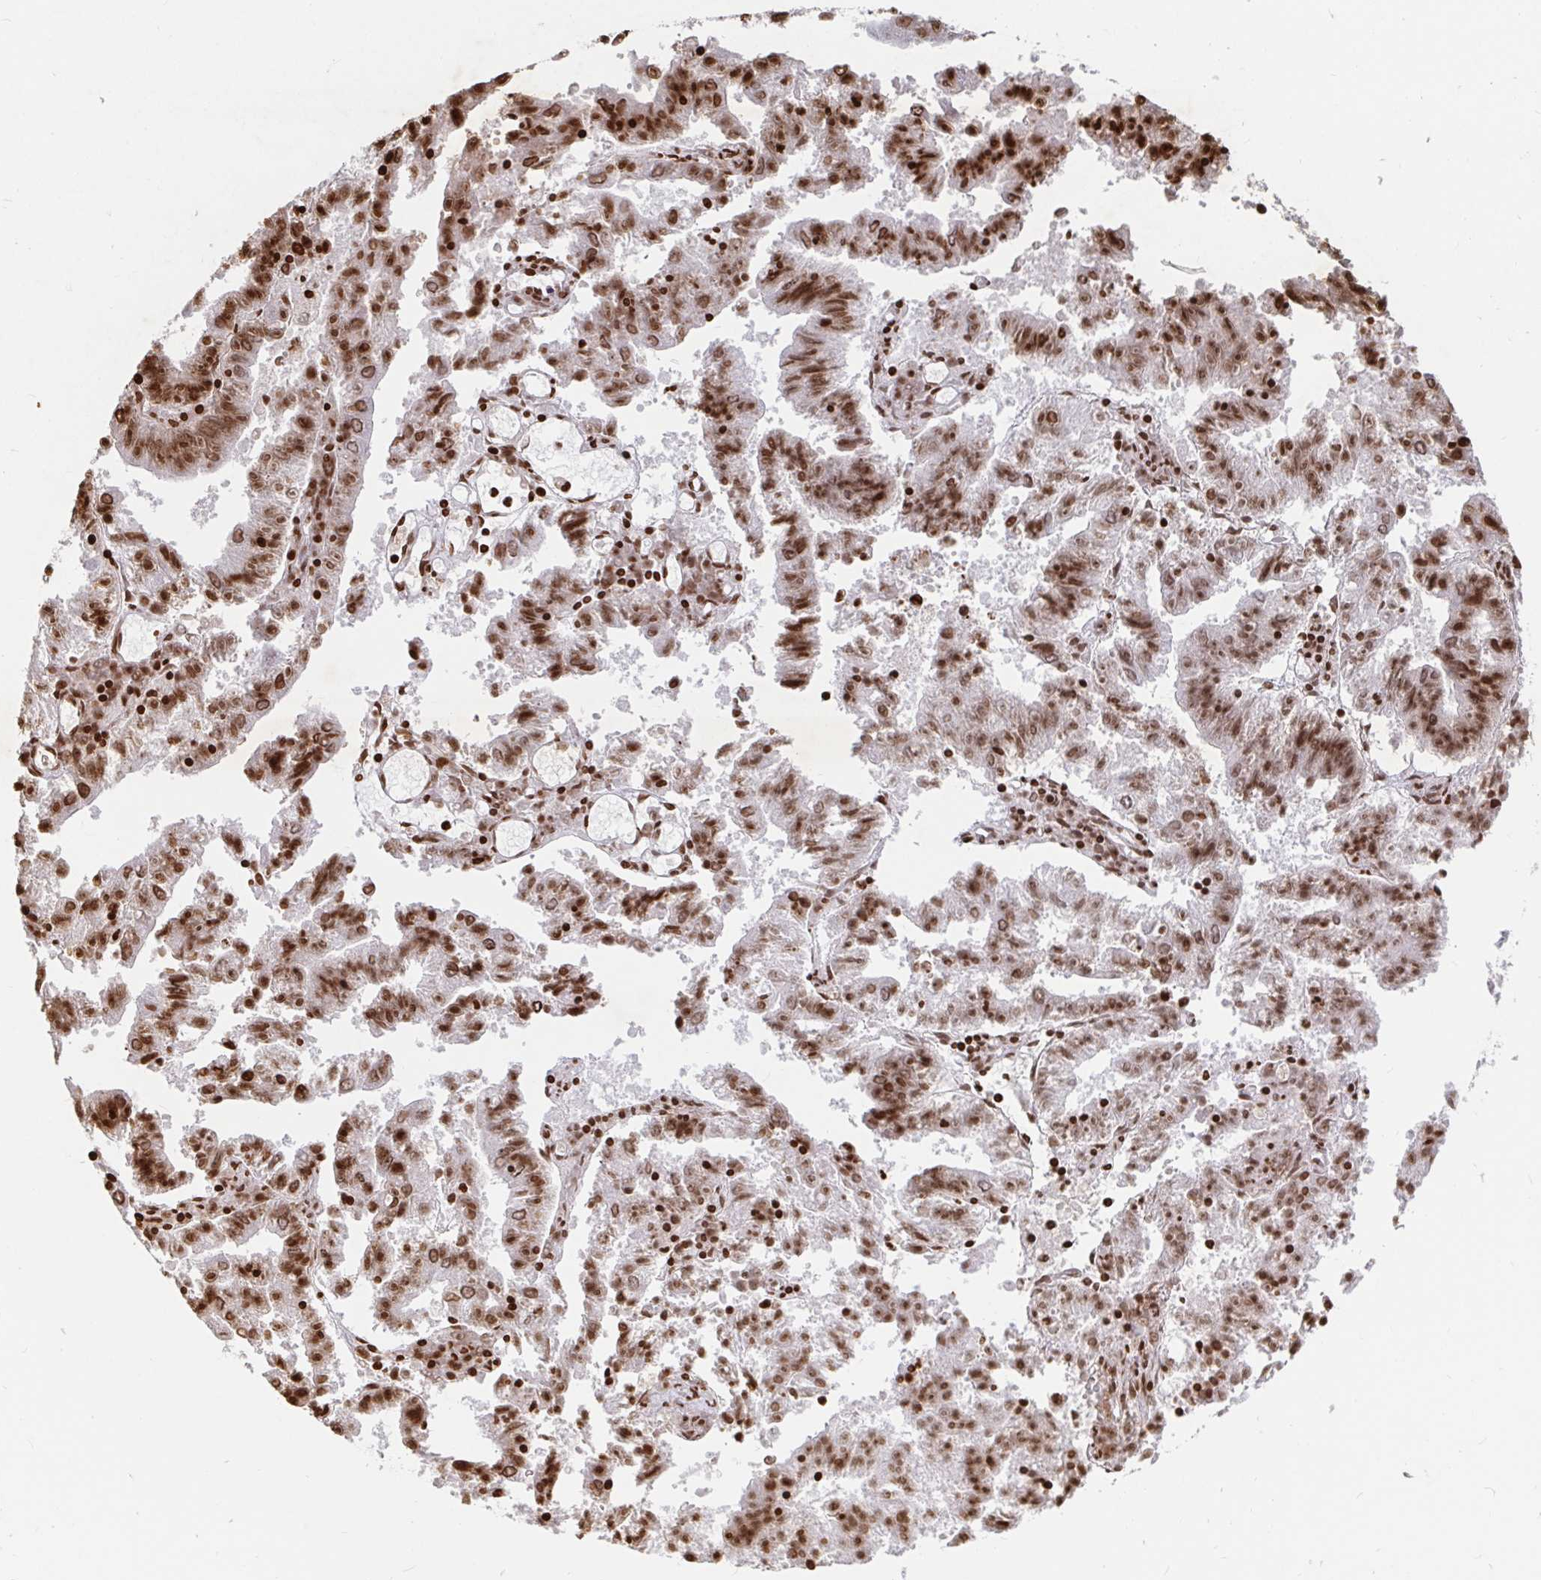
{"staining": {"intensity": "moderate", "quantity": ">75%", "location": "nuclear"}, "tissue": "endometrial cancer", "cell_type": "Tumor cells", "image_type": "cancer", "snomed": [{"axis": "morphology", "description": "Adenocarcinoma, NOS"}, {"axis": "topography", "description": "Endometrium"}], "caption": "Endometrial adenocarcinoma stained with a brown dye reveals moderate nuclear positive staining in about >75% of tumor cells.", "gene": "H2BC5", "patient": {"sex": "female", "age": 82}}